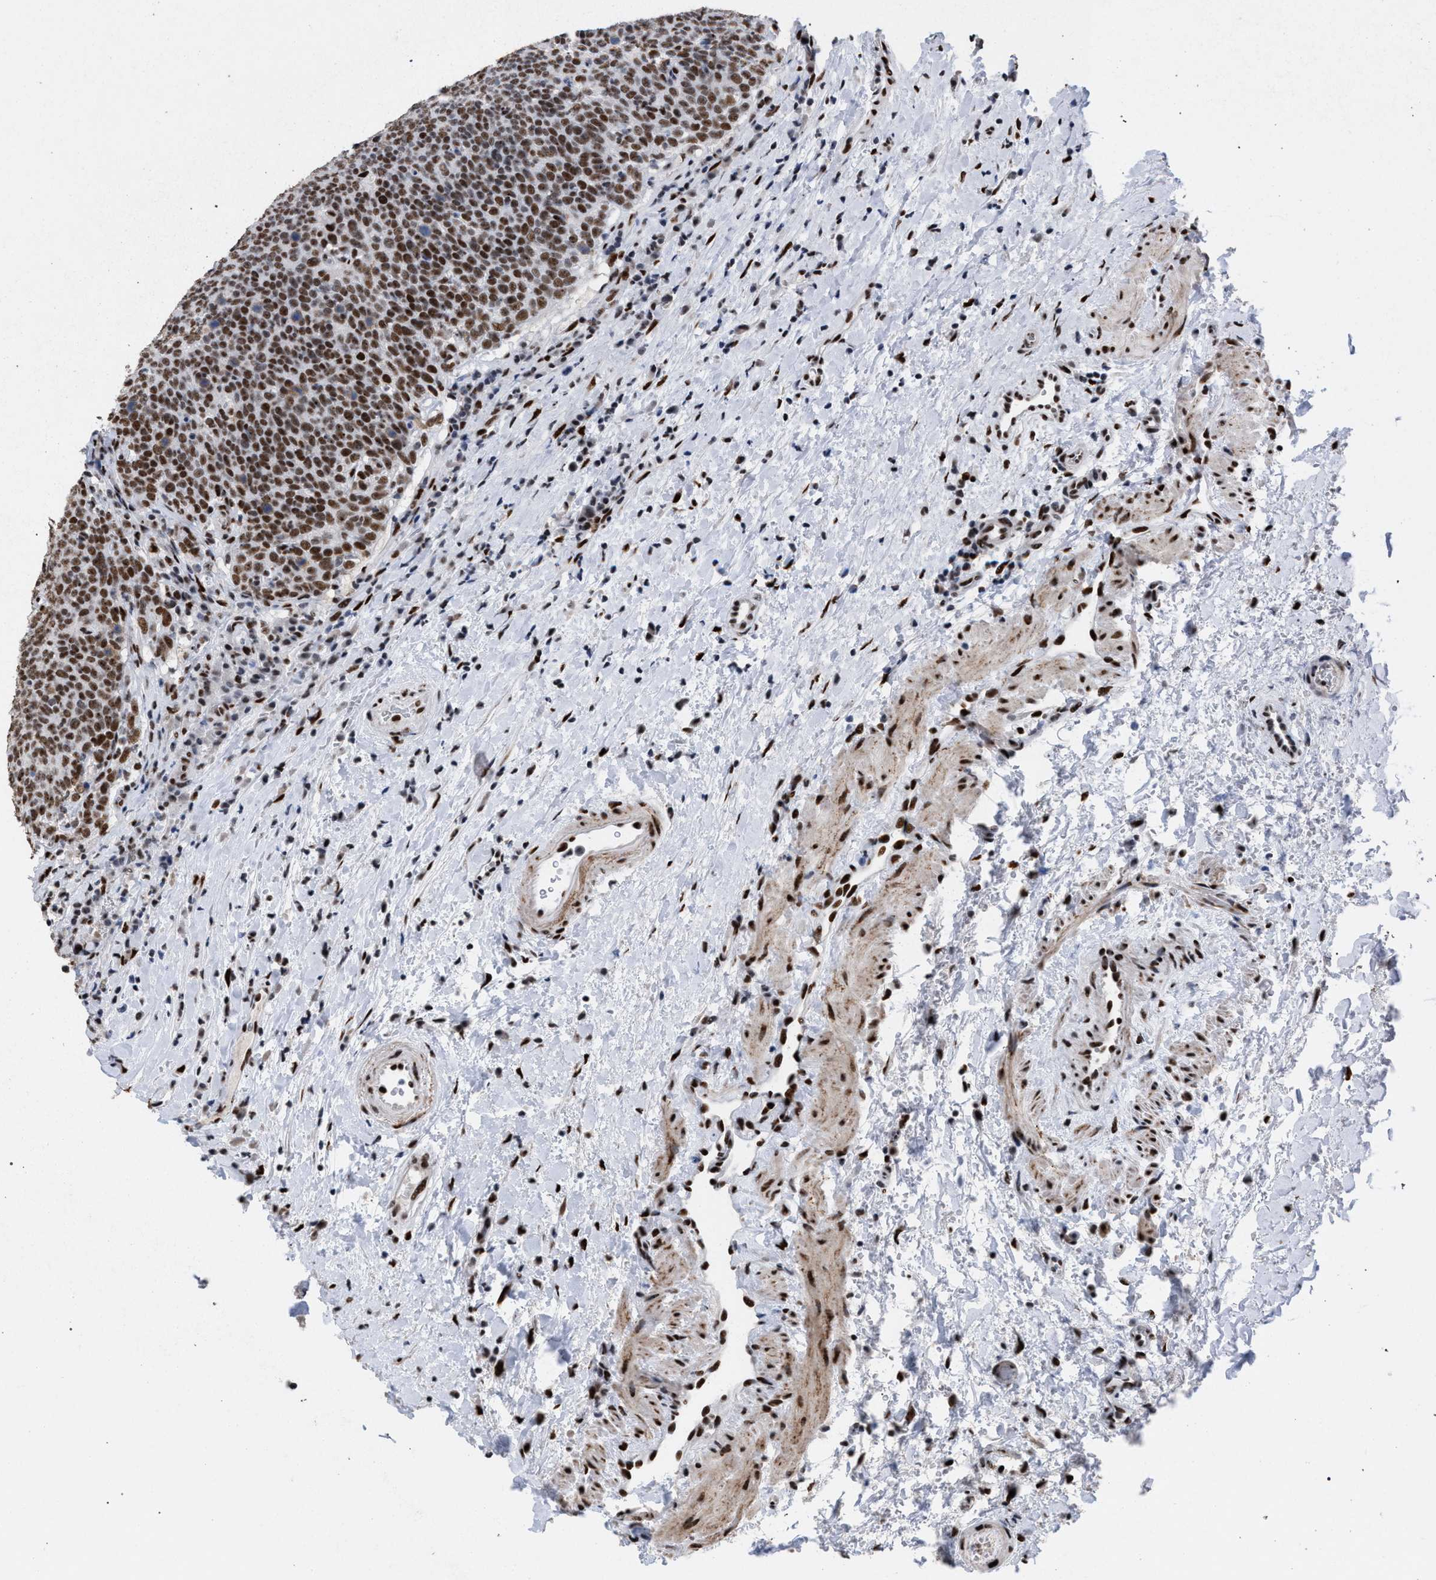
{"staining": {"intensity": "moderate", "quantity": ">75%", "location": "nuclear"}, "tissue": "head and neck cancer", "cell_type": "Tumor cells", "image_type": "cancer", "snomed": [{"axis": "morphology", "description": "Squamous cell carcinoma, NOS"}, {"axis": "morphology", "description": "Squamous cell carcinoma, metastatic, NOS"}, {"axis": "topography", "description": "Lymph node"}, {"axis": "topography", "description": "Head-Neck"}], "caption": "Immunohistochemistry (IHC) staining of head and neck squamous cell carcinoma, which exhibits medium levels of moderate nuclear expression in approximately >75% of tumor cells indicating moderate nuclear protein positivity. The staining was performed using DAB (3,3'-diaminobenzidine) (brown) for protein detection and nuclei were counterstained in hematoxylin (blue).", "gene": "TP53BP1", "patient": {"sex": "male", "age": 62}}